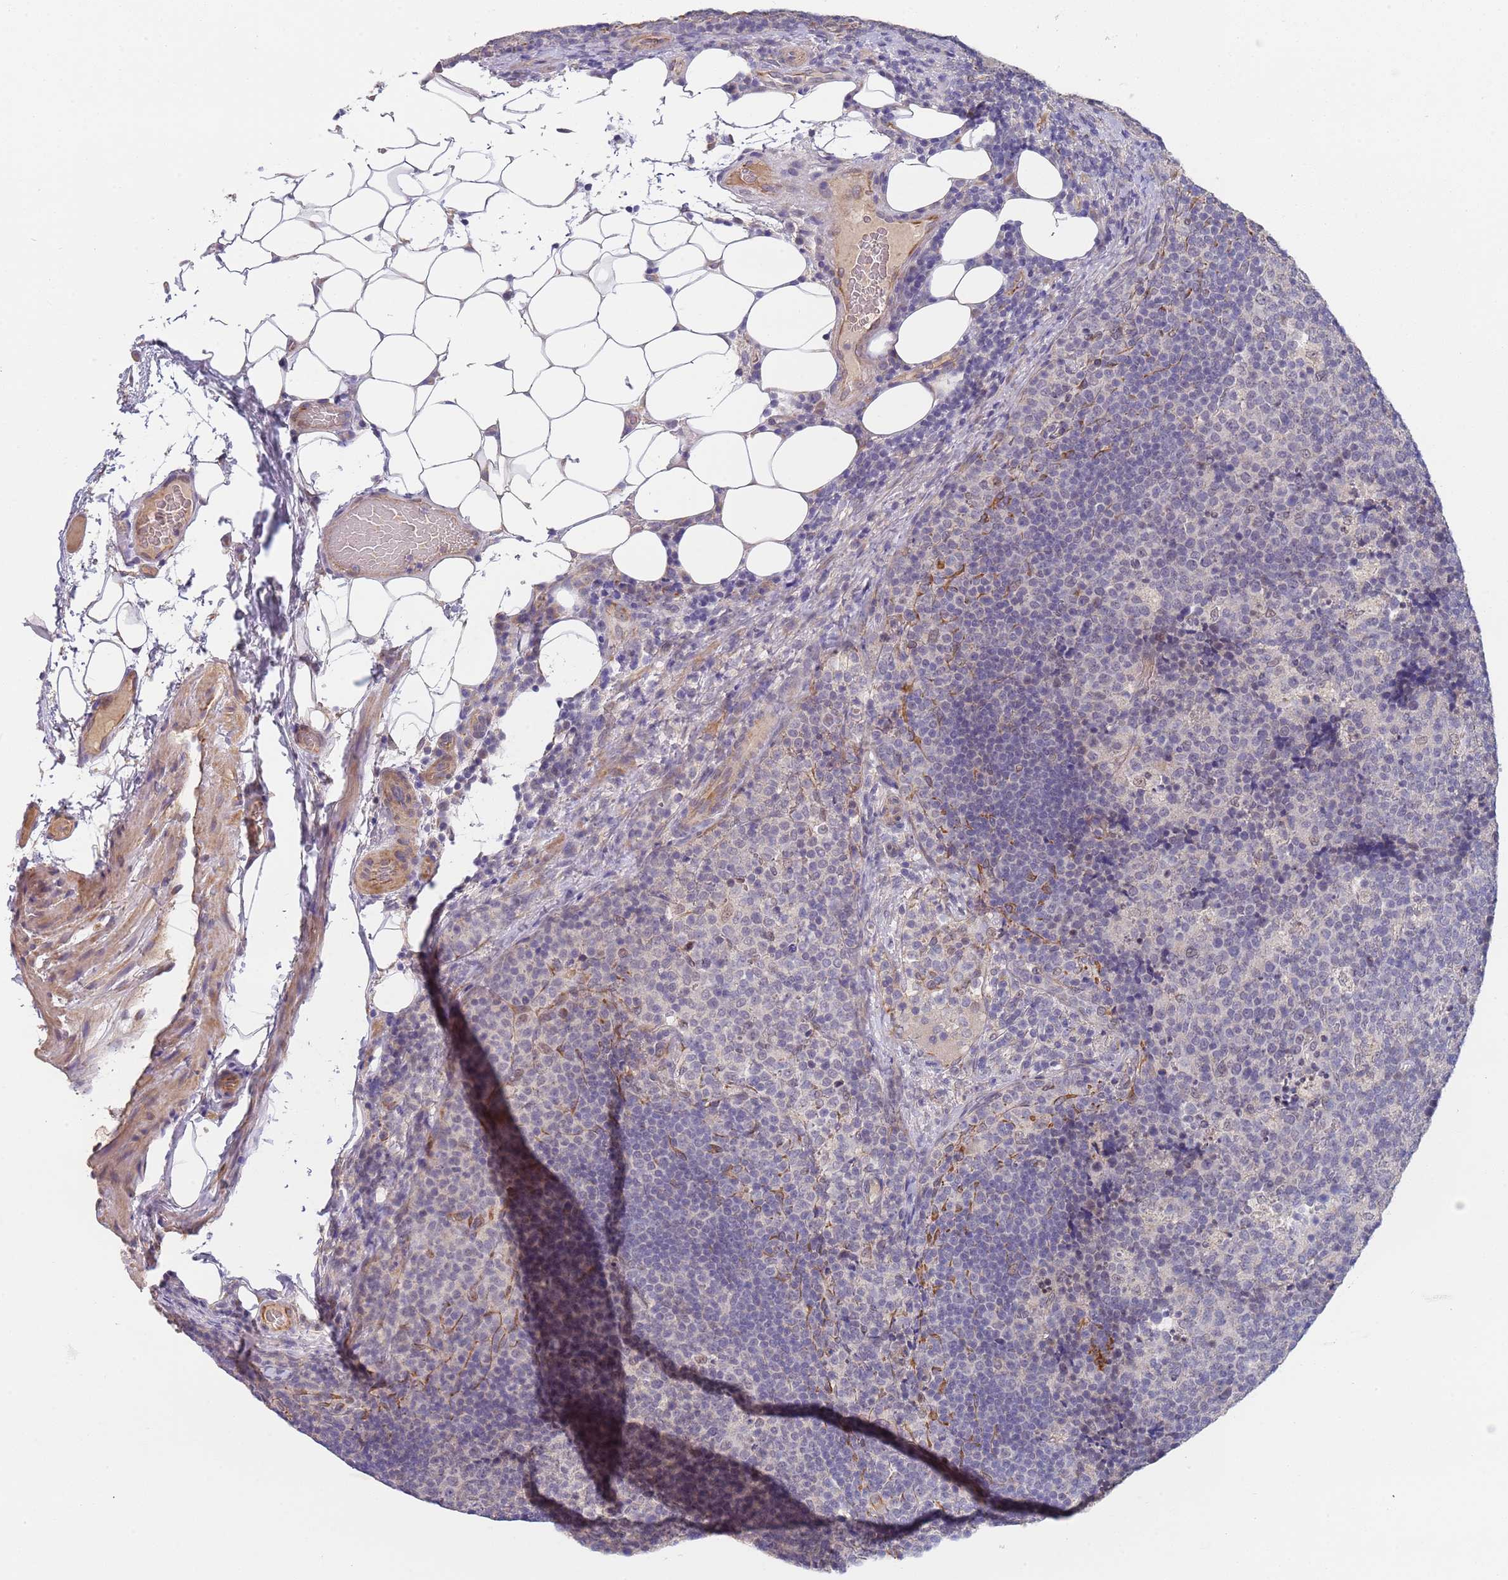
{"staining": {"intensity": "negative", "quantity": "none", "location": "none"}, "tissue": "lymph node", "cell_type": "Germinal center cells", "image_type": "normal", "snomed": [{"axis": "morphology", "description": "Normal tissue, NOS"}, {"axis": "topography", "description": "Lymph node"}], "caption": "Photomicrograph shows no protein staining in germinal center cells of normal lymph node.", "gene": "B4GALT4", "patient": {"sex": "female", "age": 31}}